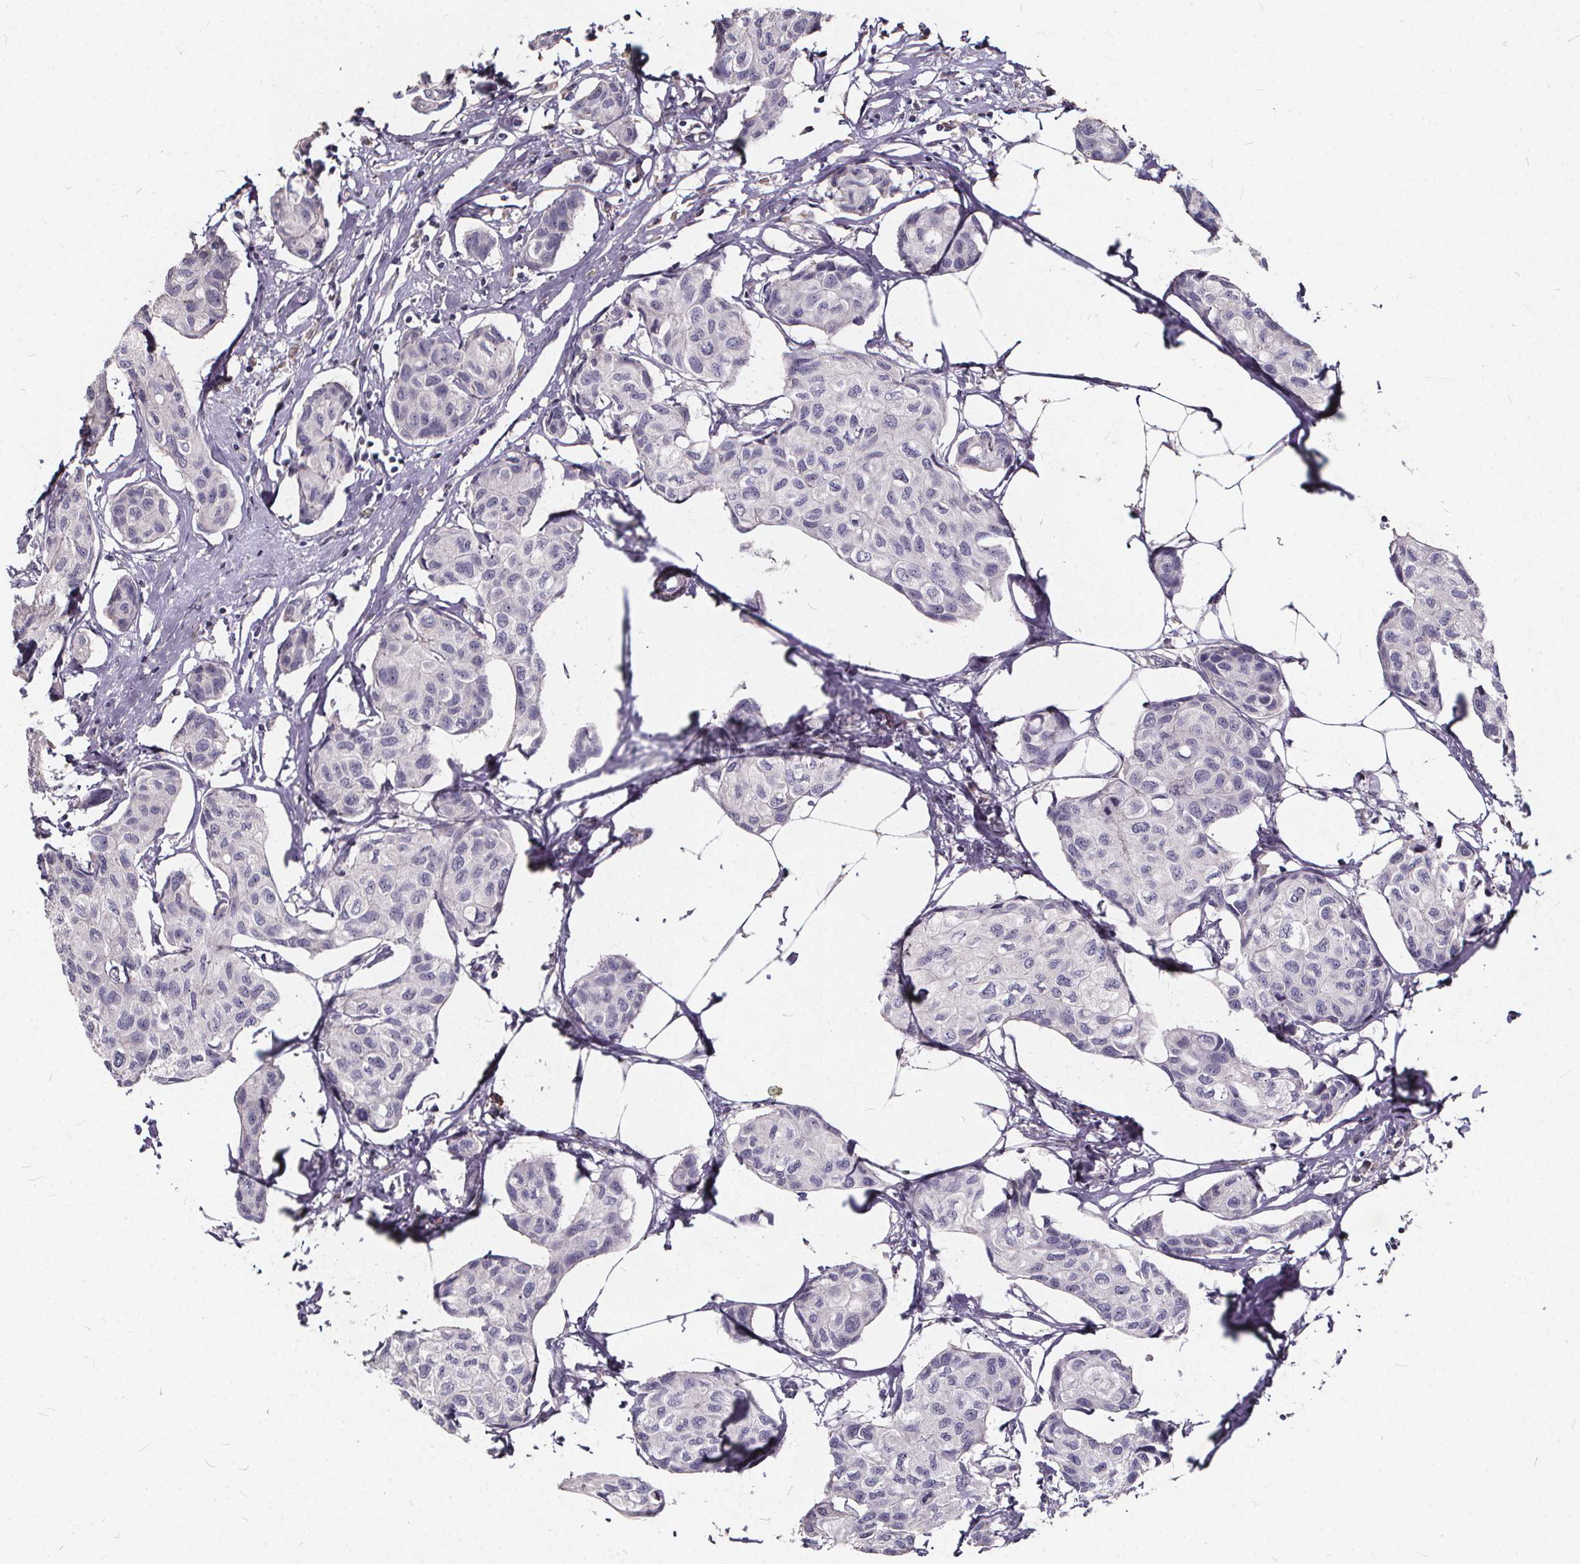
{"staining": {"intensity": "negative", "quantity": "none", "location": "none"}, "tissue": "breast cancer", "cell_type": "Tumor cells", "image_type": "cancer", "snomed": [{"axis": "morphology", "description": "Duct carcinoma"}, {"axis": "topography", "description": "Breast"}], "caption": "Immunohistochemistry photomicrograph of neoplastic tissue: human intraductal carcinoma (breast) stained with DAB (3,3'-diaminobenzidine) demonstrates no significant protein staining in tumor cells.", "gene": "TSPAN14", "patient": {"sex": "female", "age": 80}}